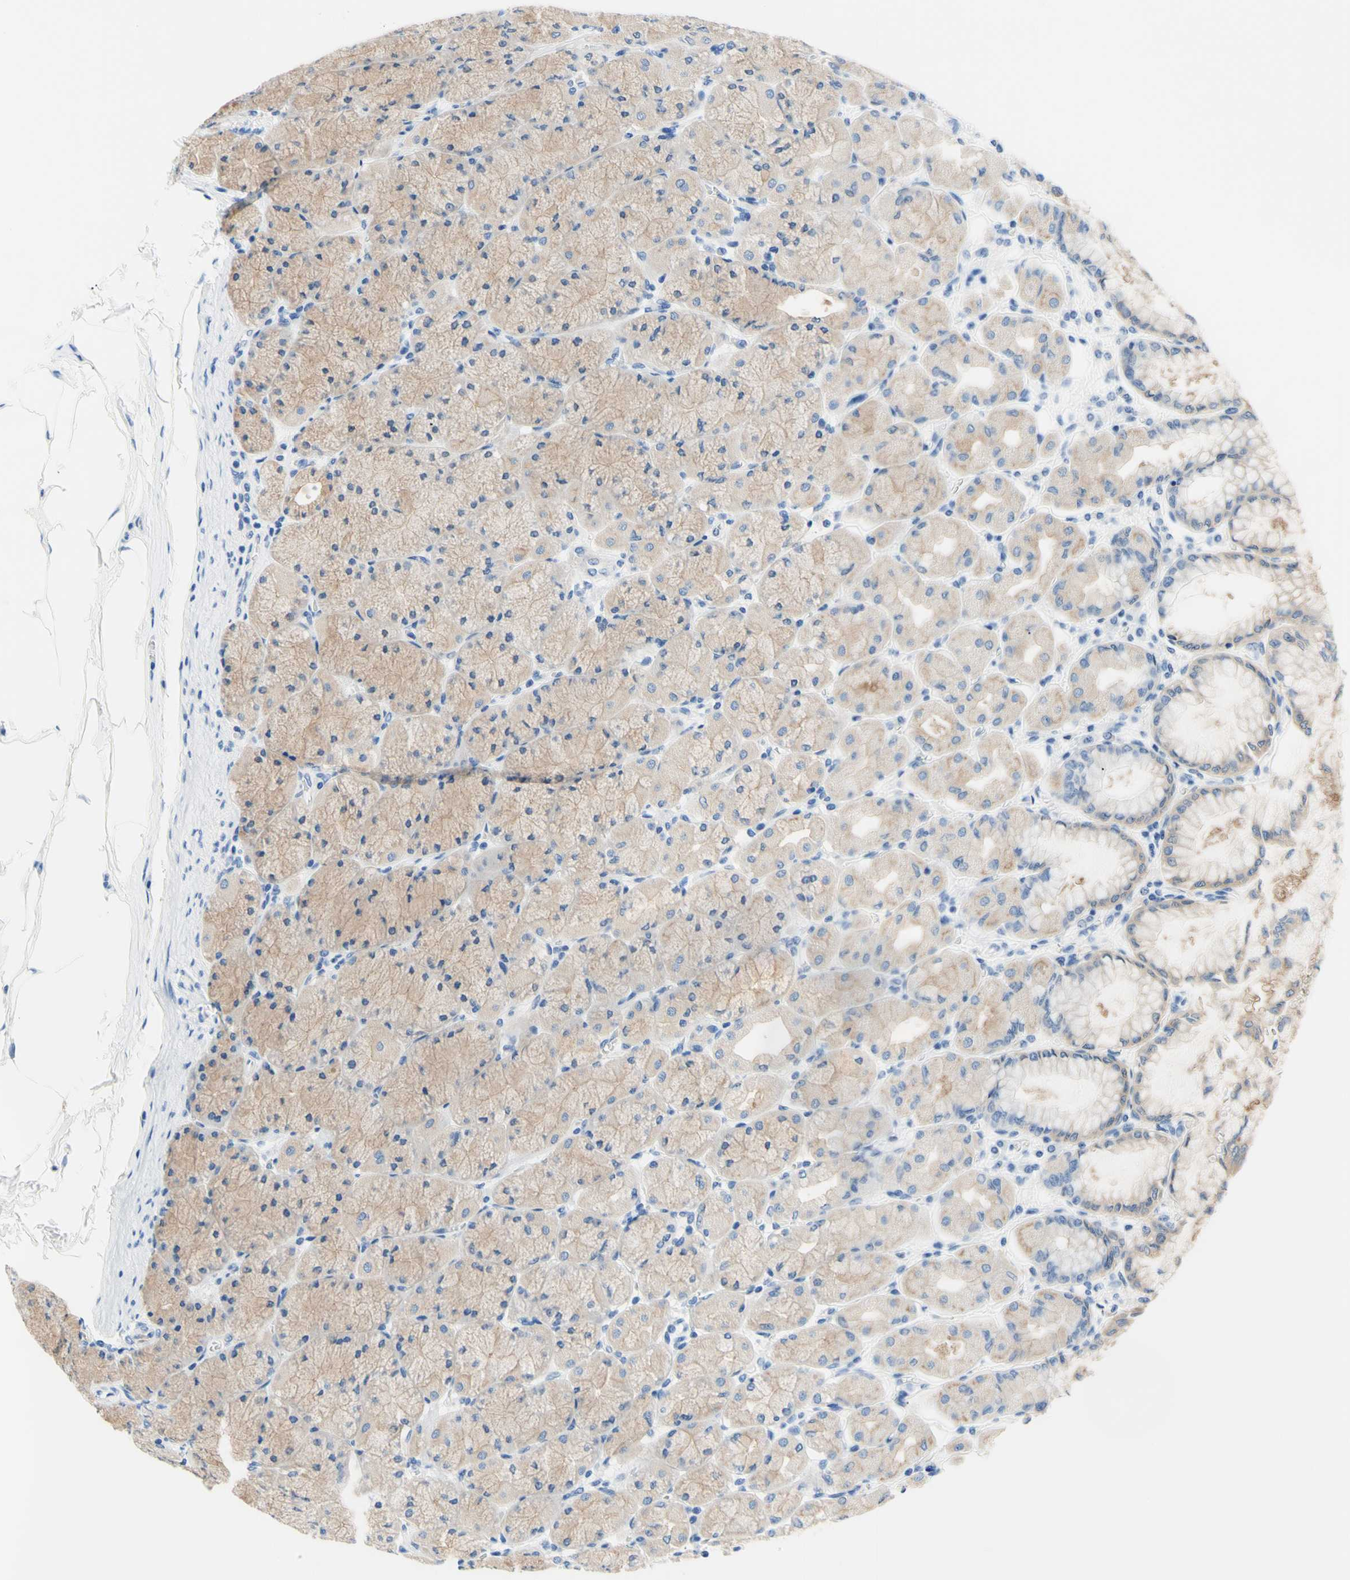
{"staining": {"intensity": "weak", "quantity": "25%-75%", "location": "cytoplasmic/membranous"}, "tissue": "stomach", "cell_type": "Glandular cells", "image_type": "normal", "snomed": [{"axis": "morphology", "description": "Normal tissue, NOS"}, {"axis": "topography", "description": "Stomach, upper"}], "caption": "A brown stain shows weak cytoplasmic/membranous staining of a protein in glandular cells of benign human stomach.", "gene": "HPCA", "patient": {"sex": "female", "age": 56}}